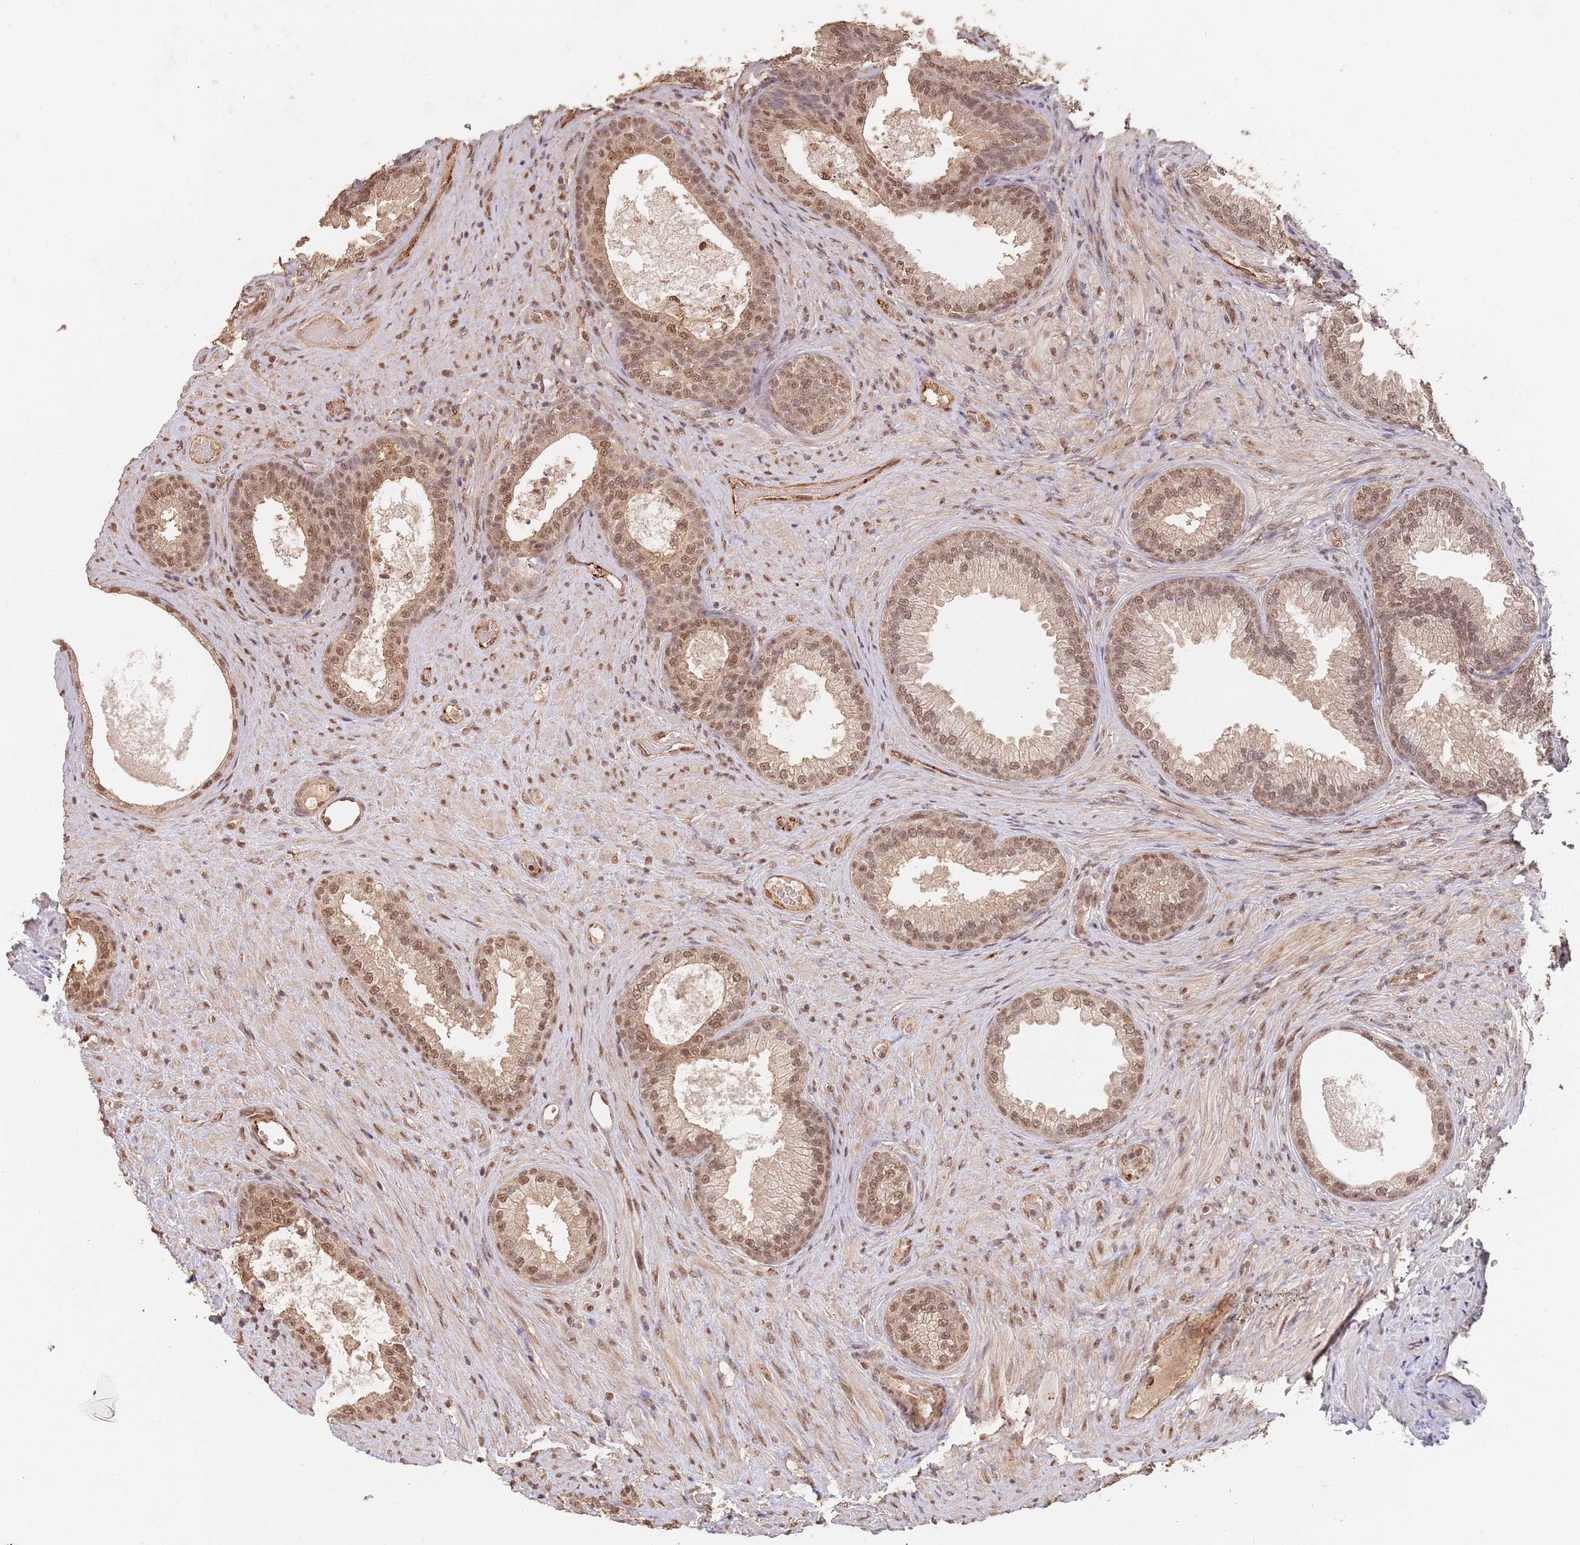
{"staining": {"intensity": "moderate", "quantity": ">75%", "location": "cytoplasmic/membranous,nuclear"}, "tissue": "prostate", "cell_type": "Glandular cells", "image_type": "normal", "snomed": [{"axis": "morphology", "description": "Normal tissue, NOS"}, {"axis": "topography", "description": "Prostate"}], "caption": "Prostate stained with immunohistochemistry (IHC) reveals moderate cytoplasmic/membranous,nuclear positivity in about >75% of glandular cells.", "gene": "RFXANK", "patient": {"sex": "male", "age": 76}}